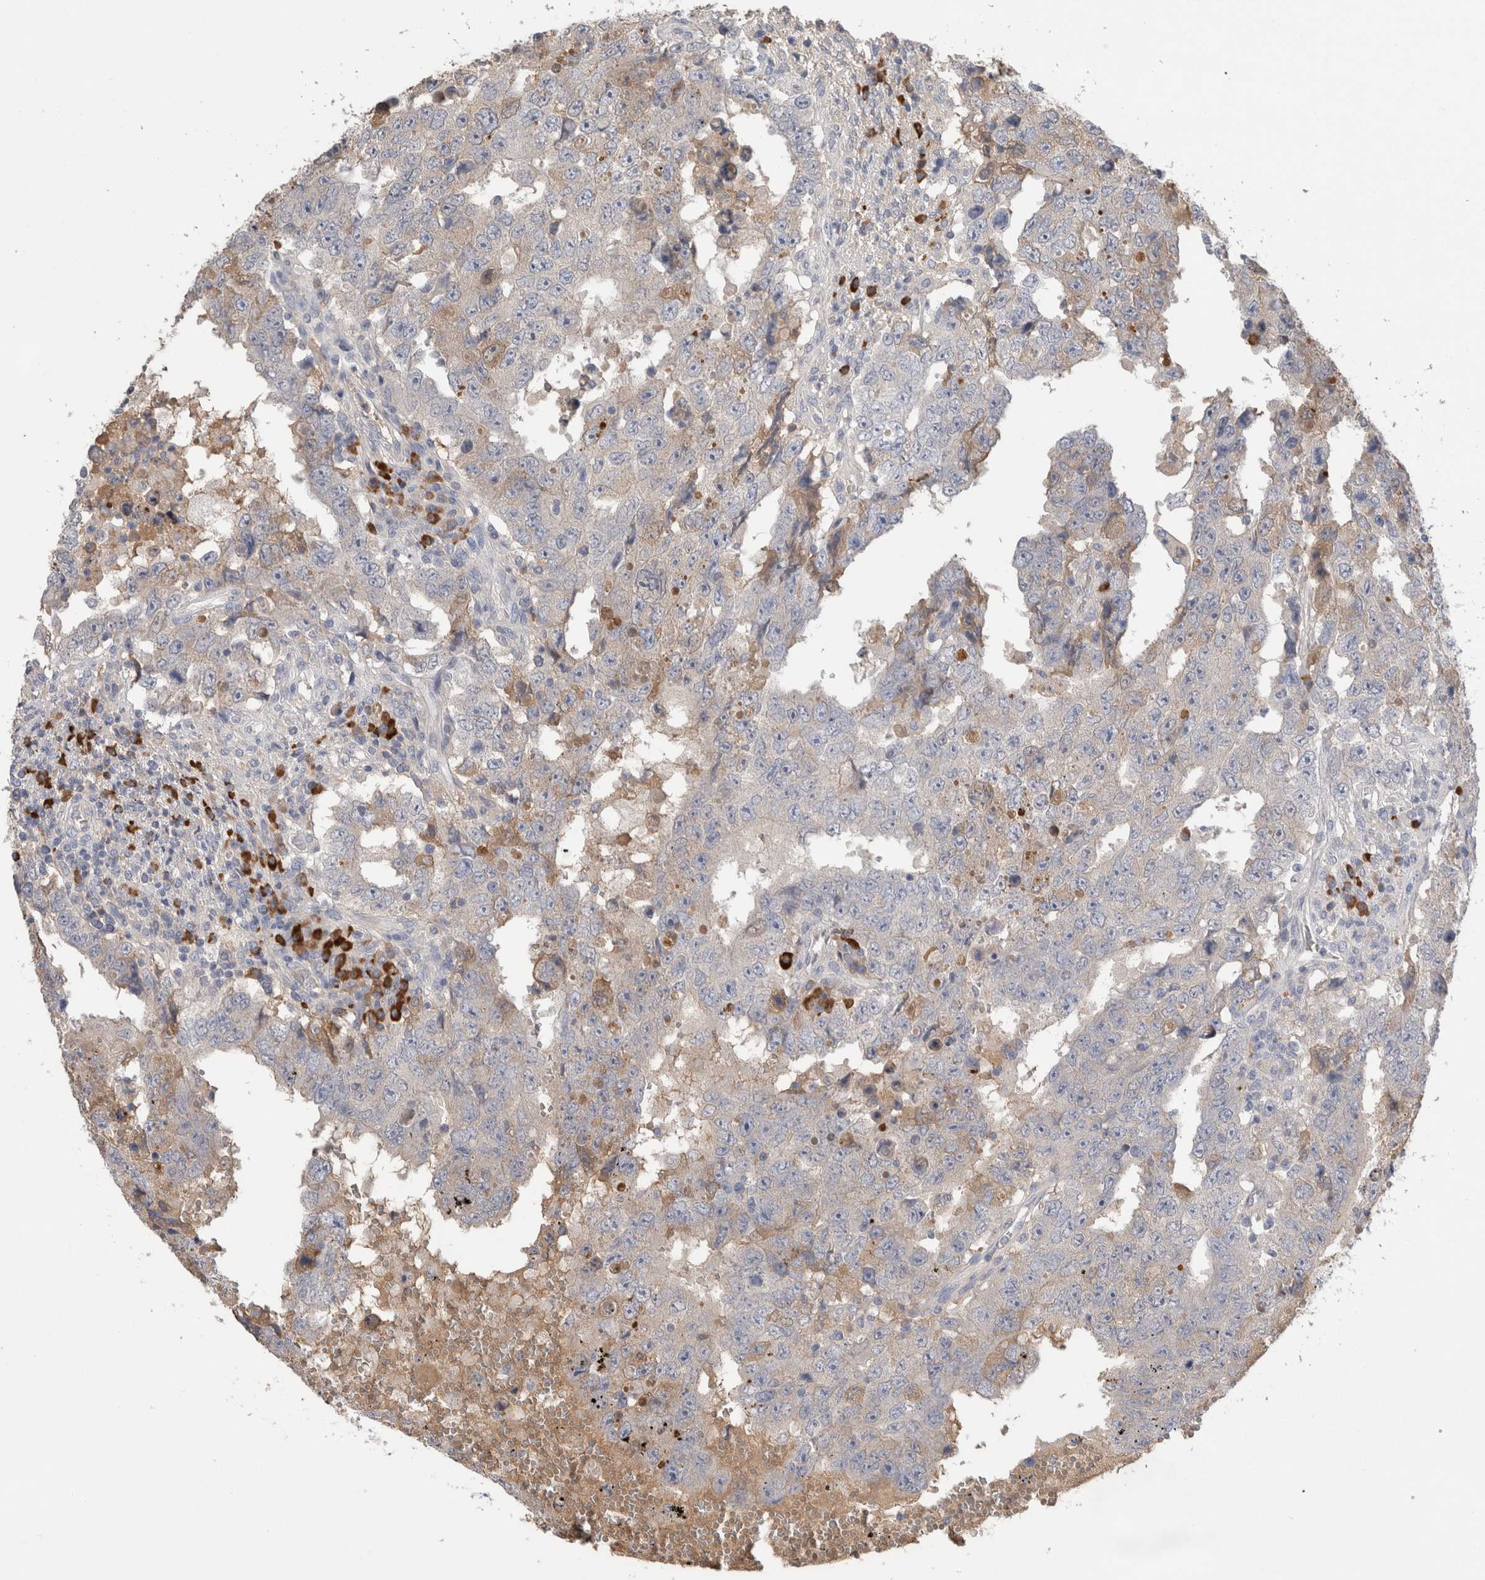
{"staining": {"intensity": "weak", "quantity": "<25%", "location": "cytoplasmic/membranous"}, "tissue": "testis cancer", "cell_type": "Tumor cells", "image_type": "cancer", "snomed": [{"axis": "morphology", "description": "Carcinoma, Embryonal, NOS"}, {"axis": "topography", "description": "Testis"}], "caption": "Tumor cells show no significant protein staining in embryonal carcinoma (testis). (DAB immunohistochemistry with hematoxylin counter stain).", "gene": "PPP3CC", "patient": {"sex": "male", "age": 26}}